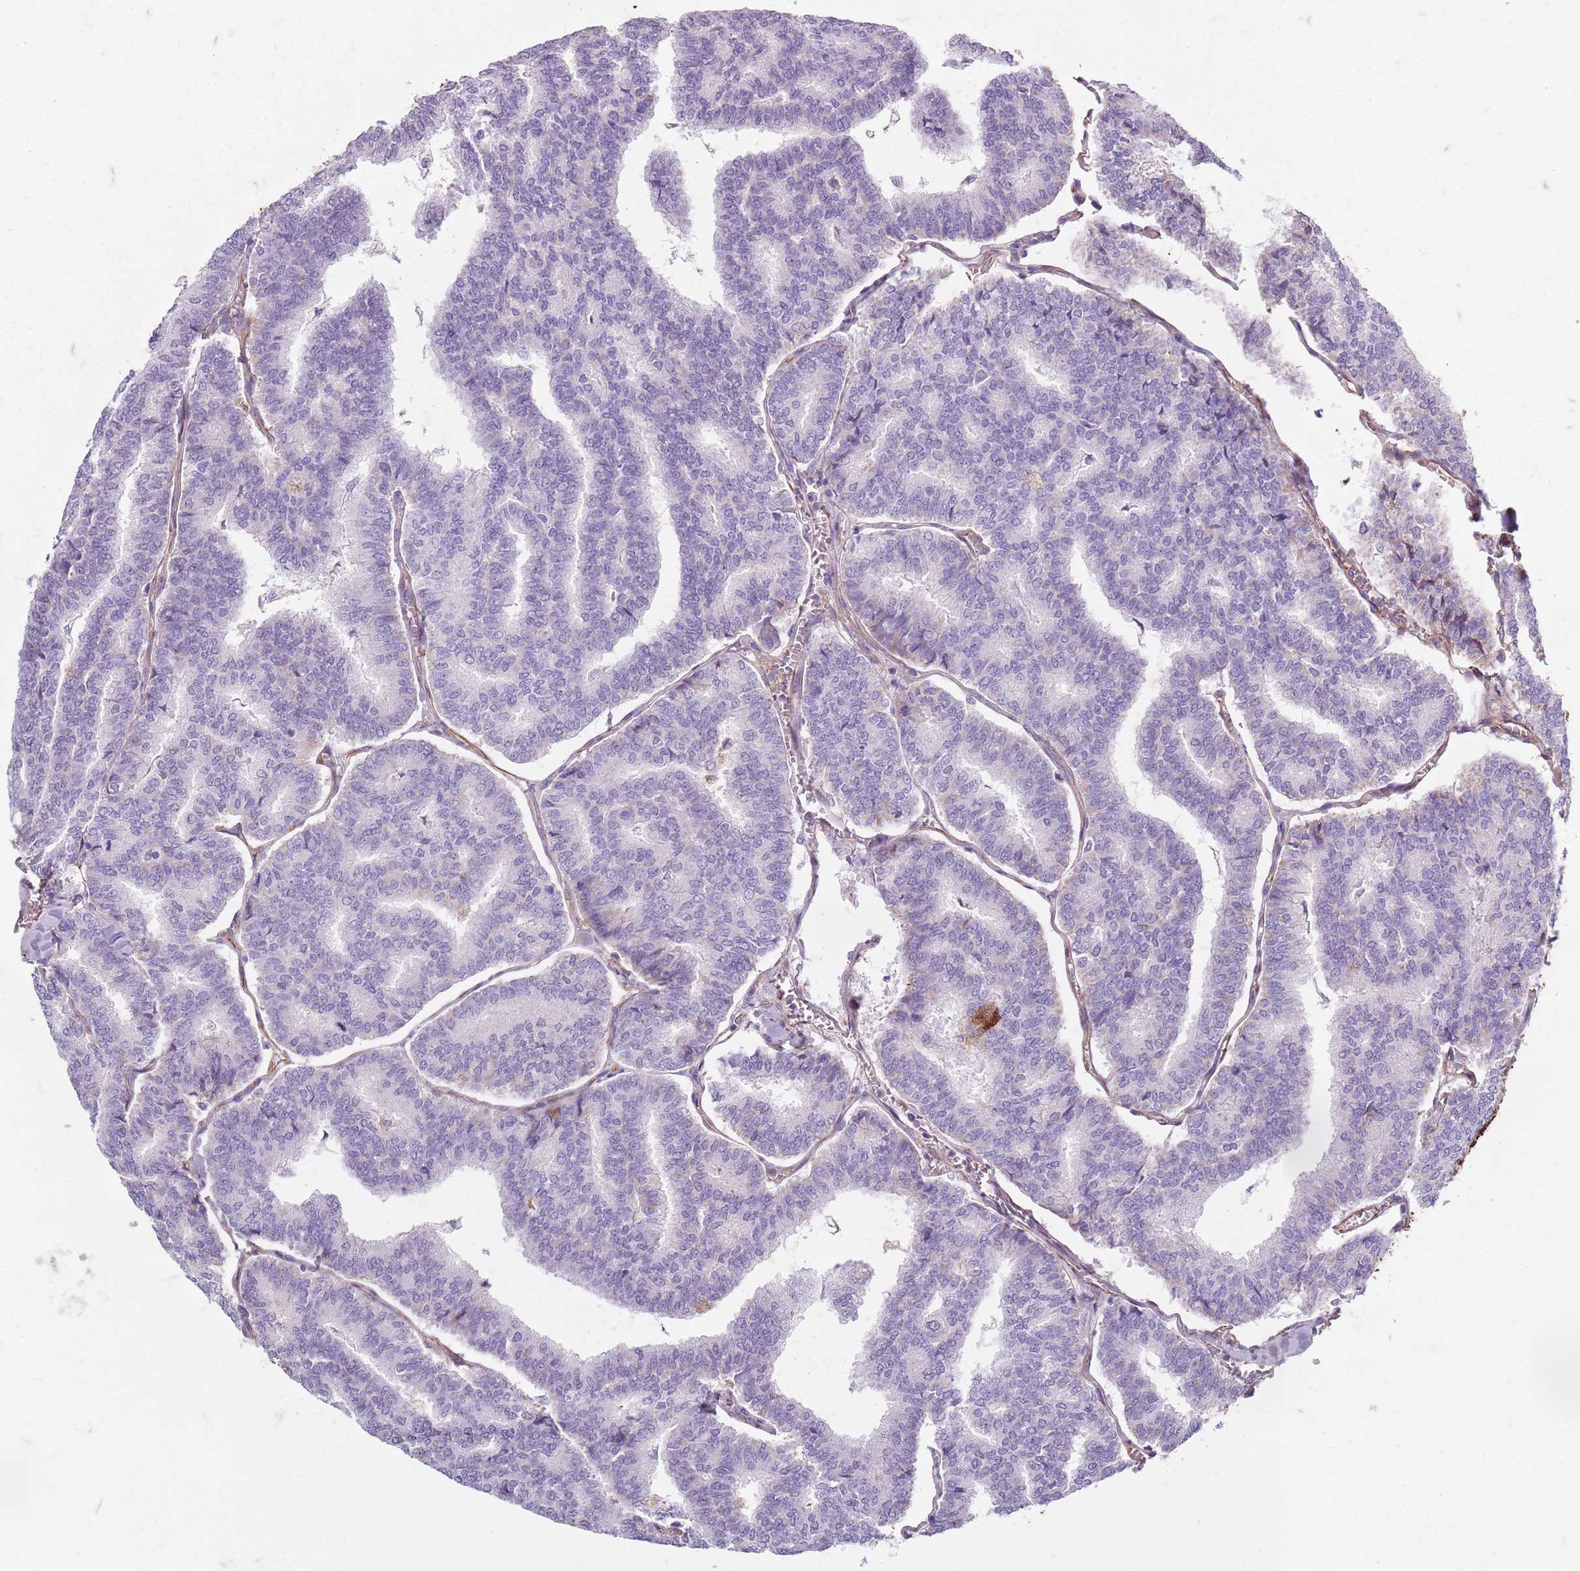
{"staining": {"intensity": "moderate", "quantity": "<25%", "location": "cytoplasmic/membranous"}, "tissue": "thyroid cancer", "cell_type": "Tumor cells", "image_type": "cancer", "snomed": [{"axis": "morphology", "description": "Papillary adenocarcinoma, NOS"}, {"axis": "topography", "description": "Thyroid gland"}], "caption": "Papillary adenocarcinoma (thyroid) tissue demonstrates moderate cytoplasmic/membranous expression in approximately <25% of tumor cells", "gene": "TAS2R38", "patient": {"sex": "female", "age": 35}}